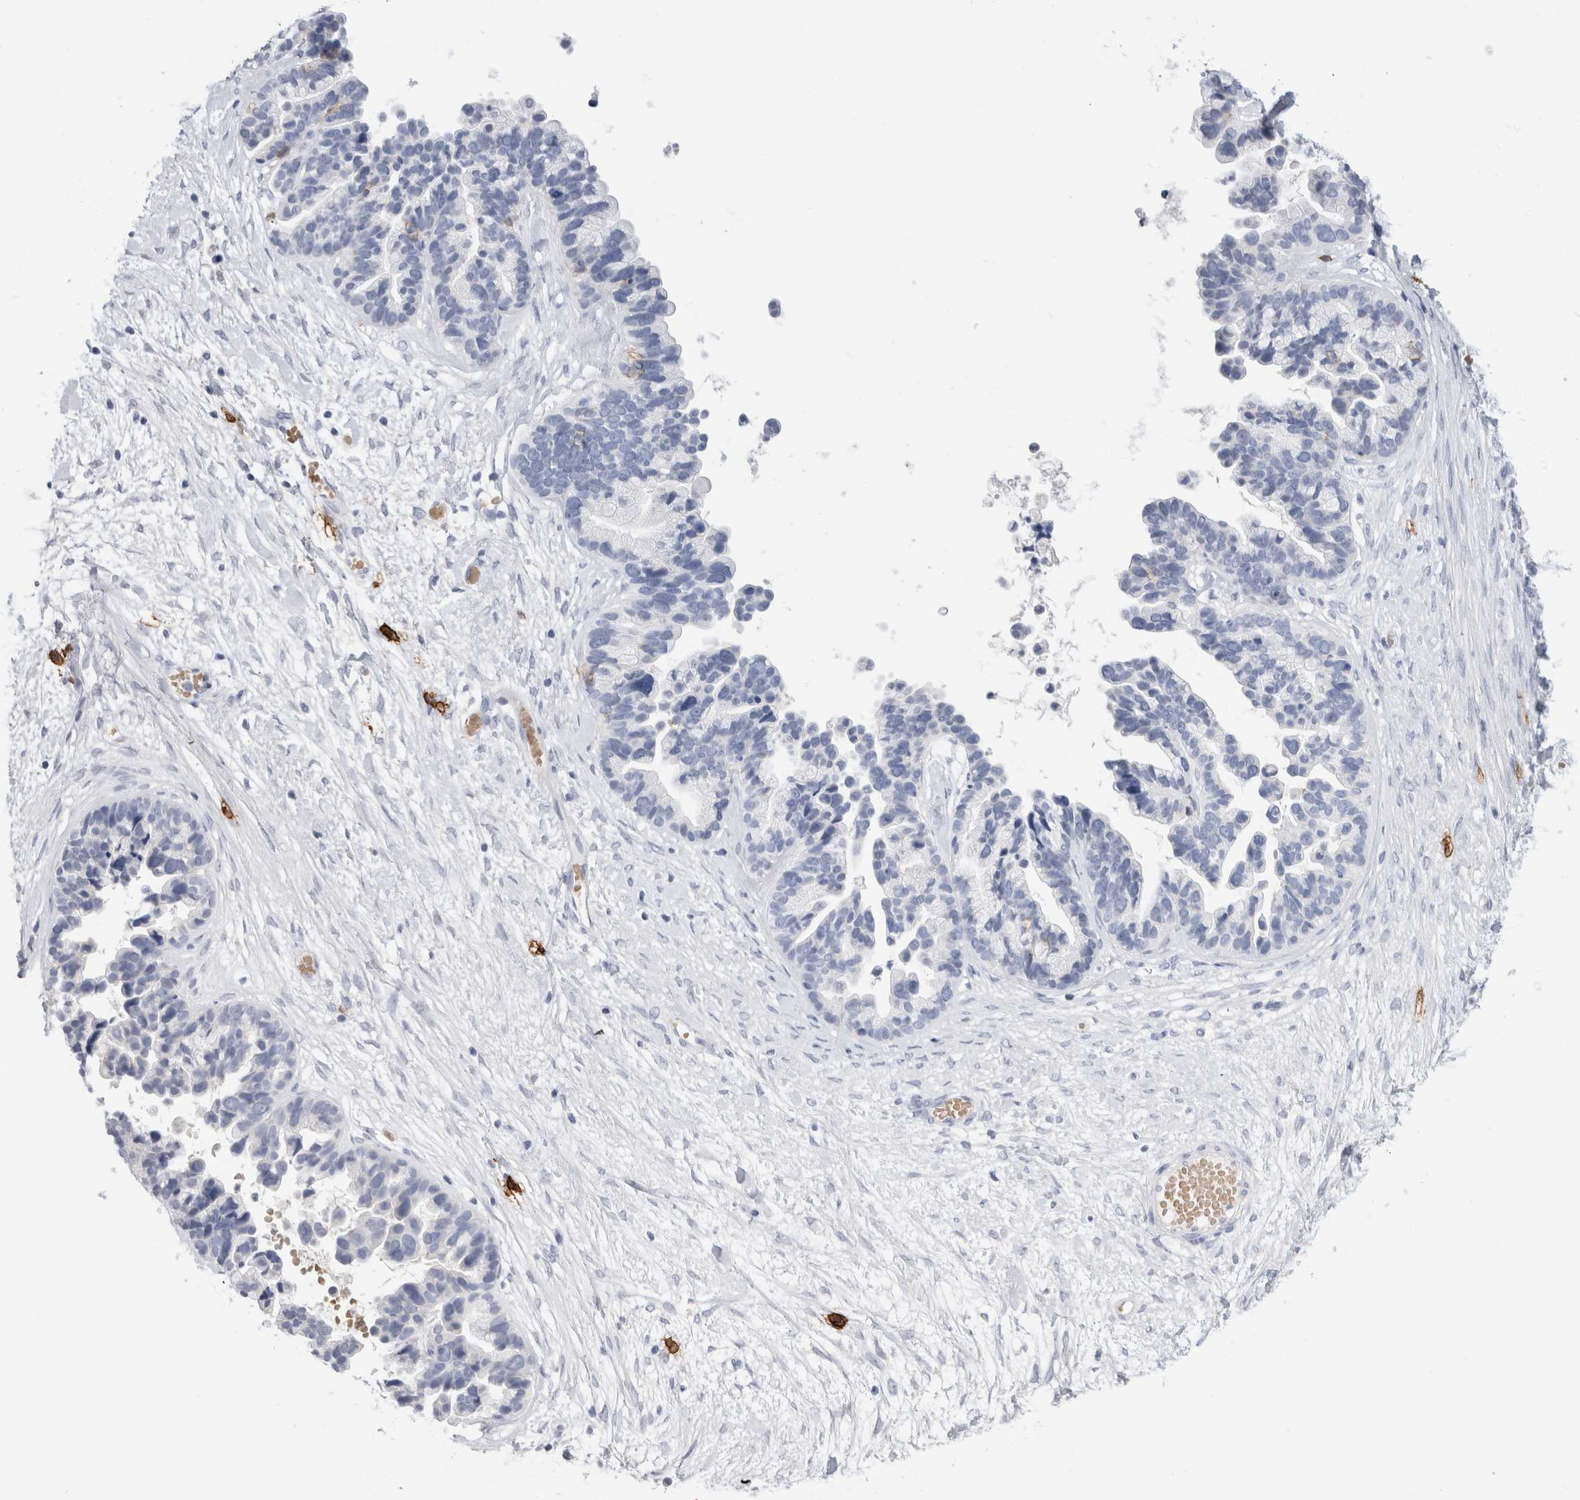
{"staining": {"intensity": "negative", "quantity": "none", "location": "none"}, "tissue": "ovarian cancer", "cell_type": "Tumor cells", "image_type": "cancer", "snomed": [{"axis": "morphology", "description": "Cystadenocarcinoma, serous, NOS"}, {"axis": "topography", "description": "Ovary"}], "caption": "Immunohistochemical staining of serous cystadenocarcinoma (ovarian) reveals no significant expression in tumor cells.", "gene": "CD38", "patient": {"sex": "female", "age": 56}}